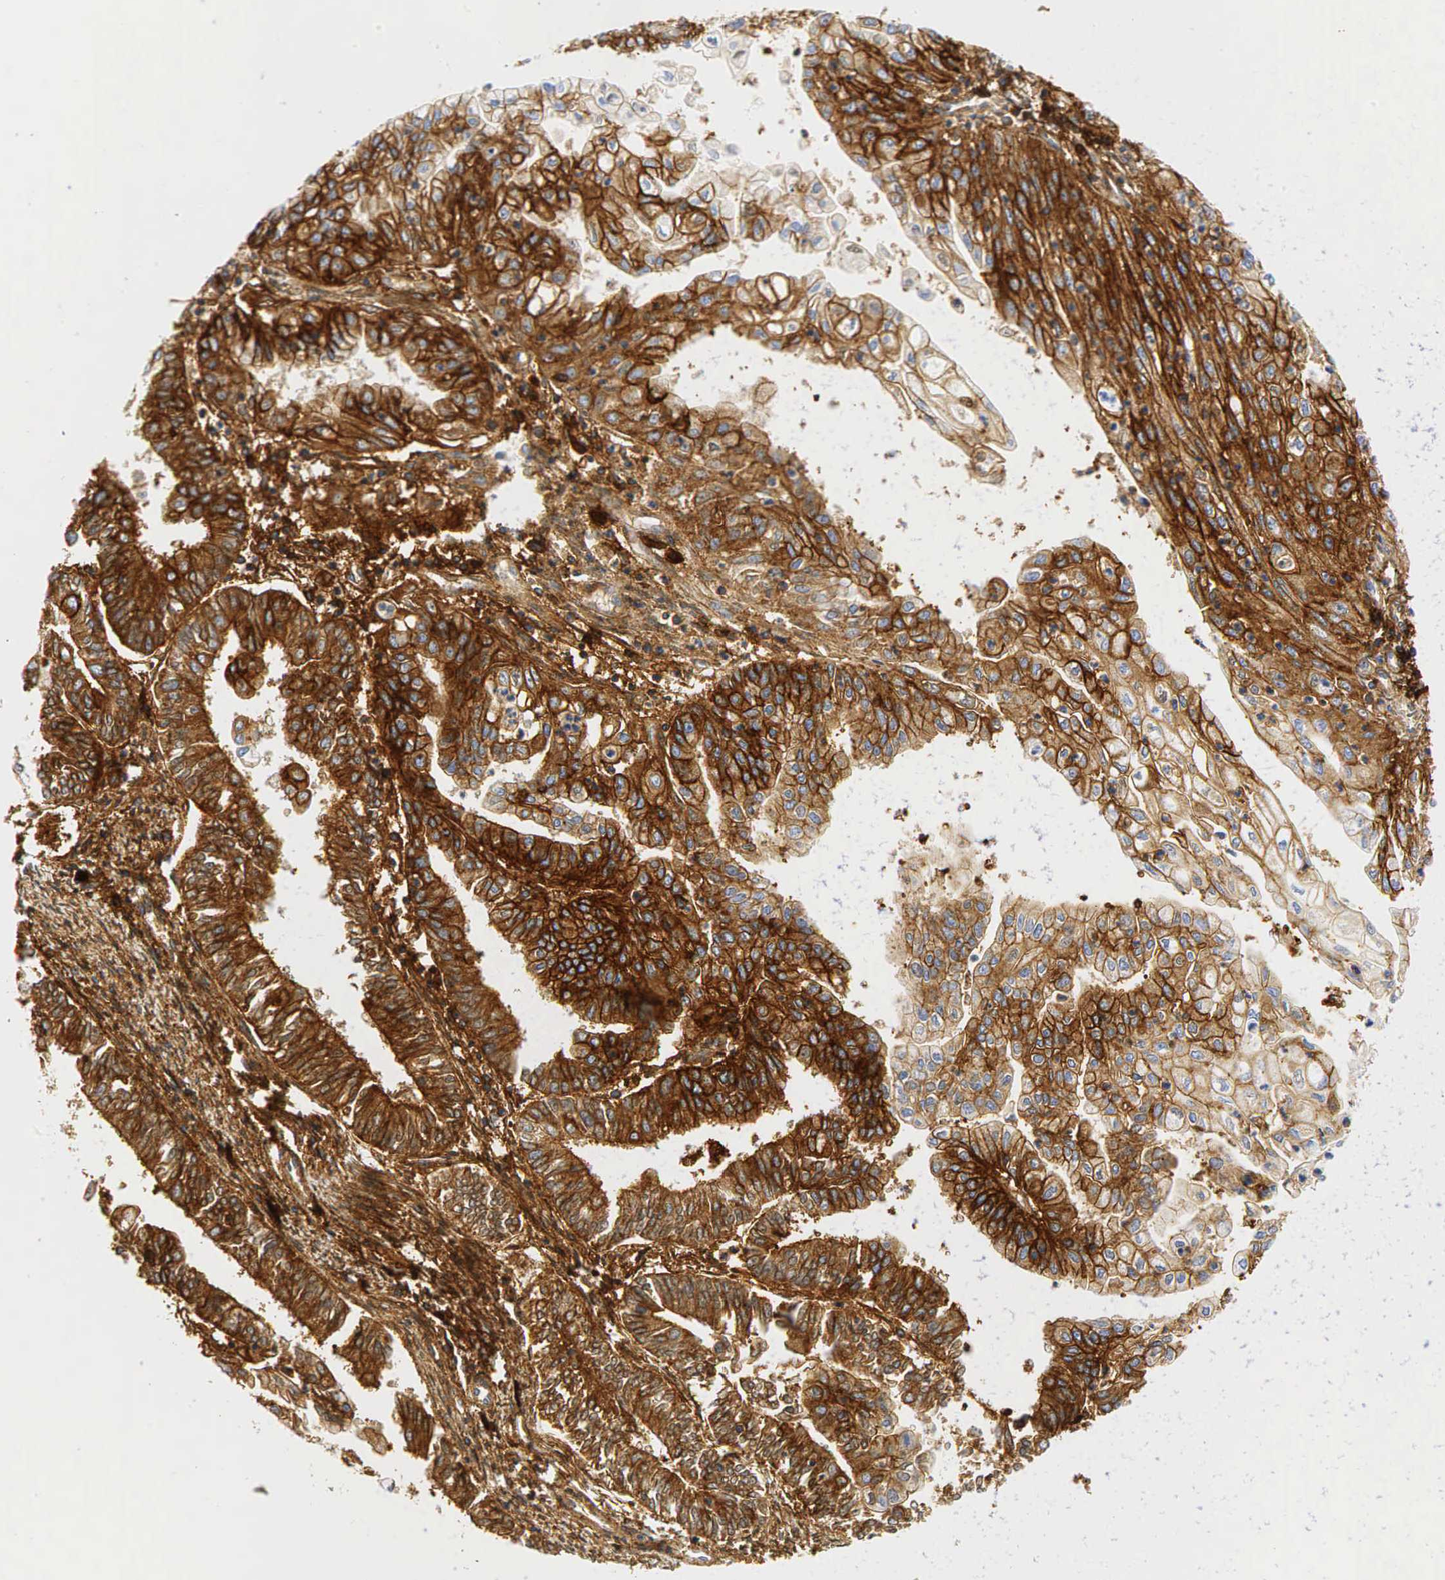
{"staining": {"intensity": "moderate", "quantity": ">75%", "location": "cytoplasmic/membranous"}, "tissue": "endometrial cancer", "cell_type": "Tumor cells", "image_type": "cancer", "snomed": [{"axis": "morphology", "description": "Adenocarcinoma, NOS"}, {"axis": "topography", "description": "Endometrium"}], "caption": "Endometrial cancer (adenocarcinoma) stained for a protein shows moderate cytoplasmic/membranous positivity in tumor cells. (IHC, brightfield microscopy, high magnification).", "gene": "CD44", "patient": {"sex": "female", "age": 75}}